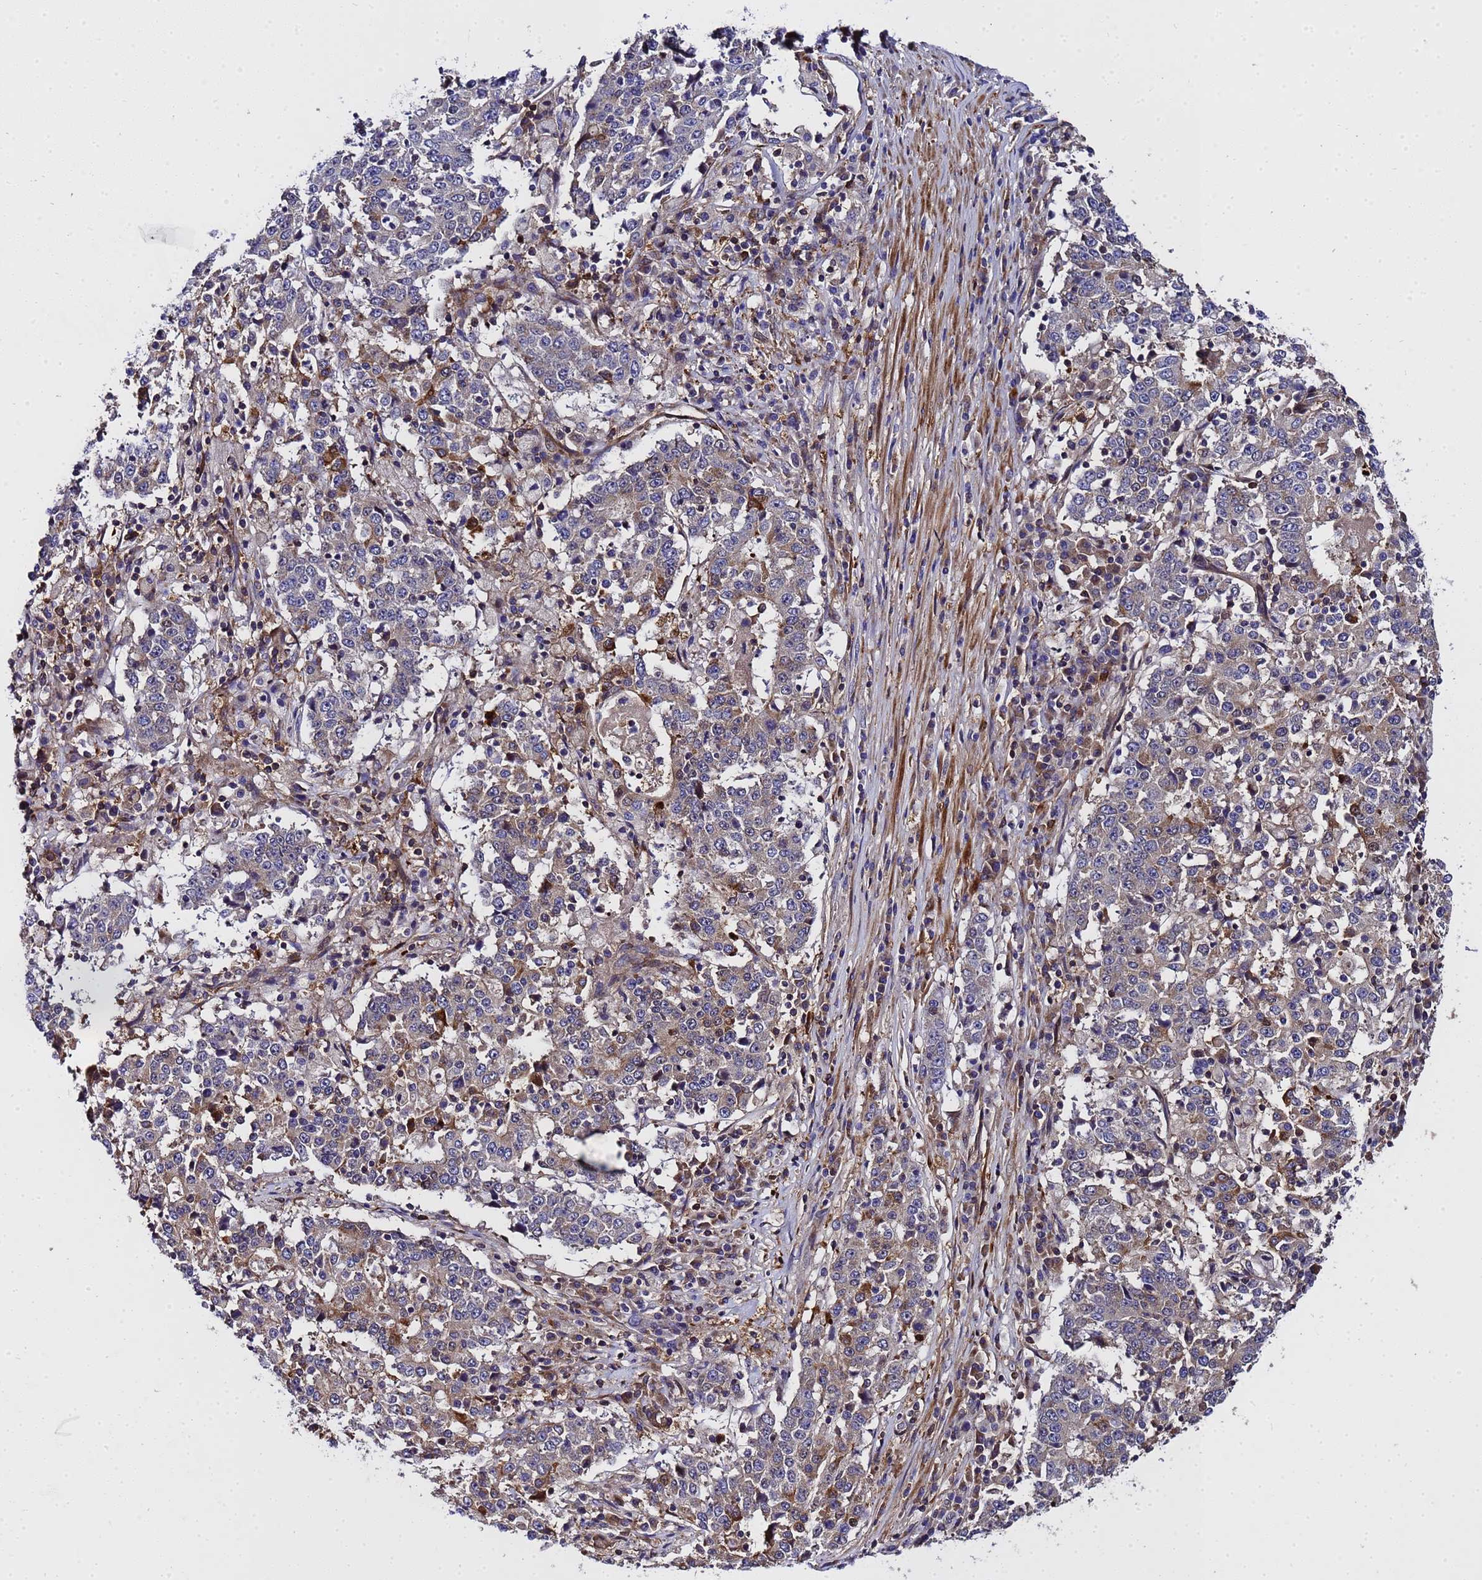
{"staining": {"intensity": "moderate", "quantity": "<25%", "location": "cytoplasmic/membranous"}, "tissue": "stomach cancer", "cell_type": "Tumor cells", "image_type": "cancer", "snomed": [{"axis": "morphology", "description": "Adenocarcinoma, NOS"}, {"axis": "topography", "description": "Stomach"}], "caption": "Immunohistochemistry staining of stomach cancer (adenocarcinoma), which reveals low levels of moderate cytoplasmic/membranous expression in about <25% of tumor cells indicating moderate cytoplasmic/membranous protein expression. The staining was performed using DAB (3,3'-diaminobenzidine) (brown) for protein detection and nuclei were counterstained in hematoxylin (blue).", "gene": "MOCS1", "patient": {"sex": "male", "age": 59}}